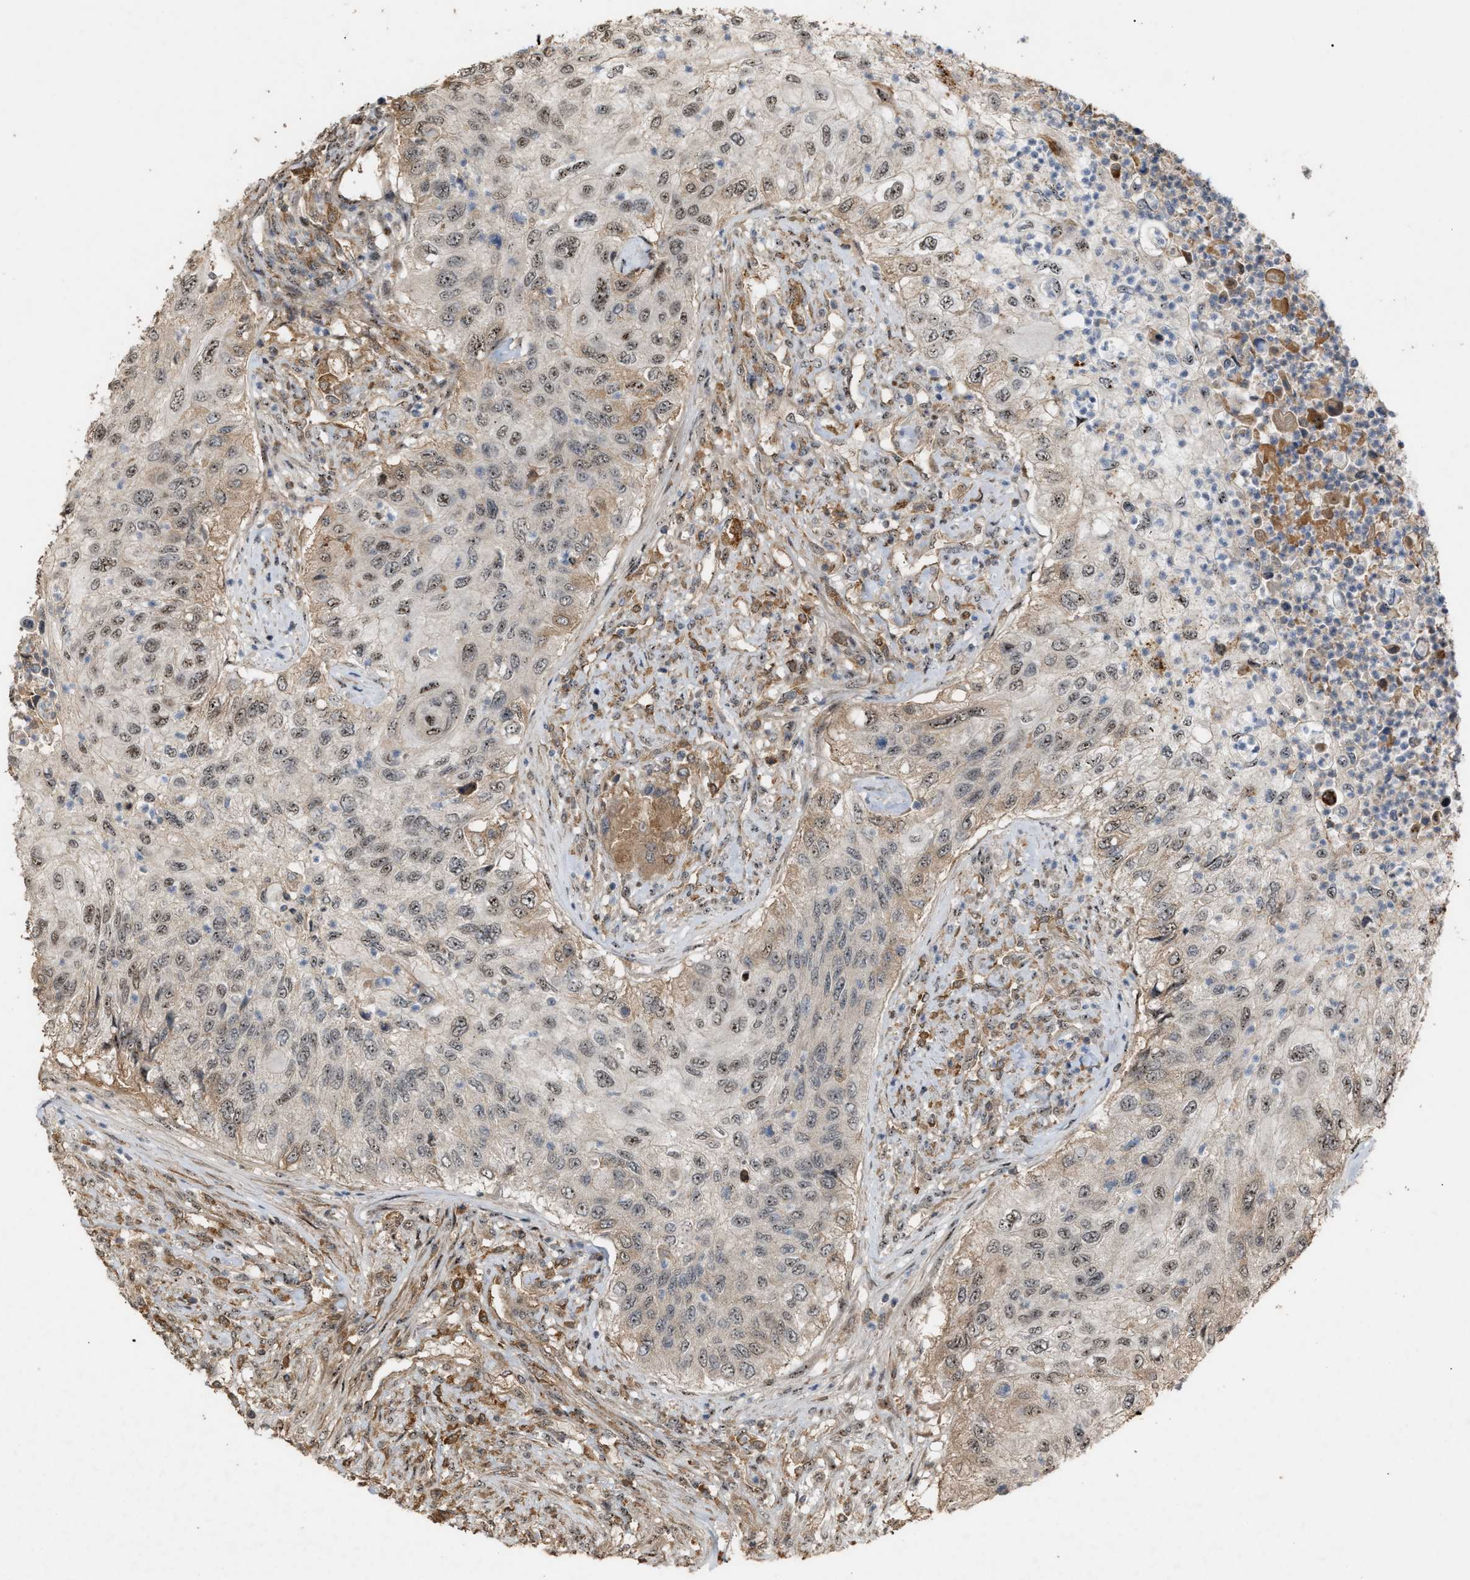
{"staining": {"intensity": "weak", "quantity": ">75%", "location": "cytoplasmic/membranous,nuclear"}, "tissue": "urothelial cancer", "cell_type": "Tumor cells", "image_type": "cancer", "snomed": [{"axis": "morphology", "description": "Urothelial carcinoma, High grade"}, {"axis": "topography", "description": "Urinary bladder"}], "caption": "Protein staining of high-grade urothelial carcinoma tissue displays weak cytoplasmic/membranous and nuclear positivity in approximately >75% of tumor cells.", "gene": "ZFAND5", "patient": {"sex": "female", "age": 60}}